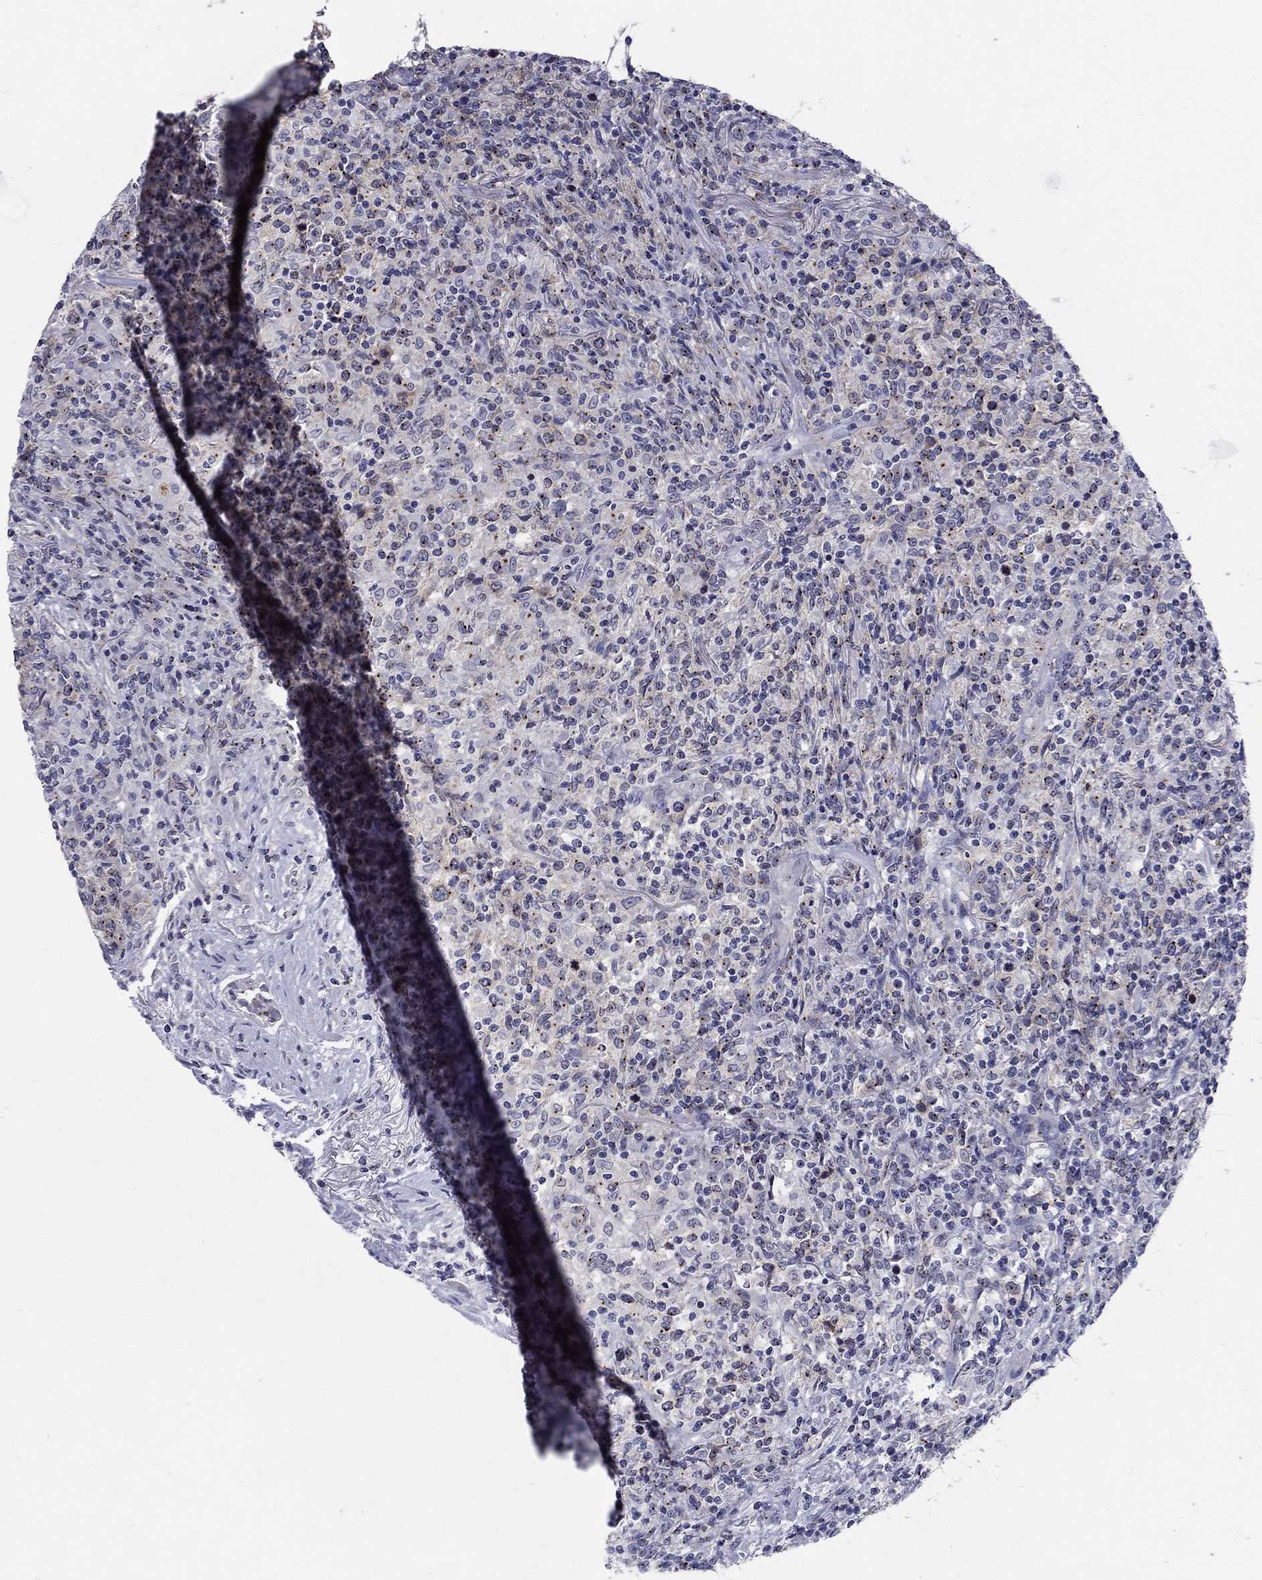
{"staining": {"intensity": "negative", "quantity": "none", "location": "none"}, "tissue": "lymphoma", "cell_type": "Tumor cells", "image_type": "cancer", "snomed": [{"axis": "morphology", "description": "Malignant lymphoma, non-Hodgkin's type, High grade"}, {"axis": "topography", "description": "Lung"}], "caption": "IHC image of human malignant lymphoma, non-Hodgkin's type (high-grade) stained for a protein (brown), which shows no staining in tumor cells.", "gene": "CEP43", "patient": {"sex": "male", "age": 79}}